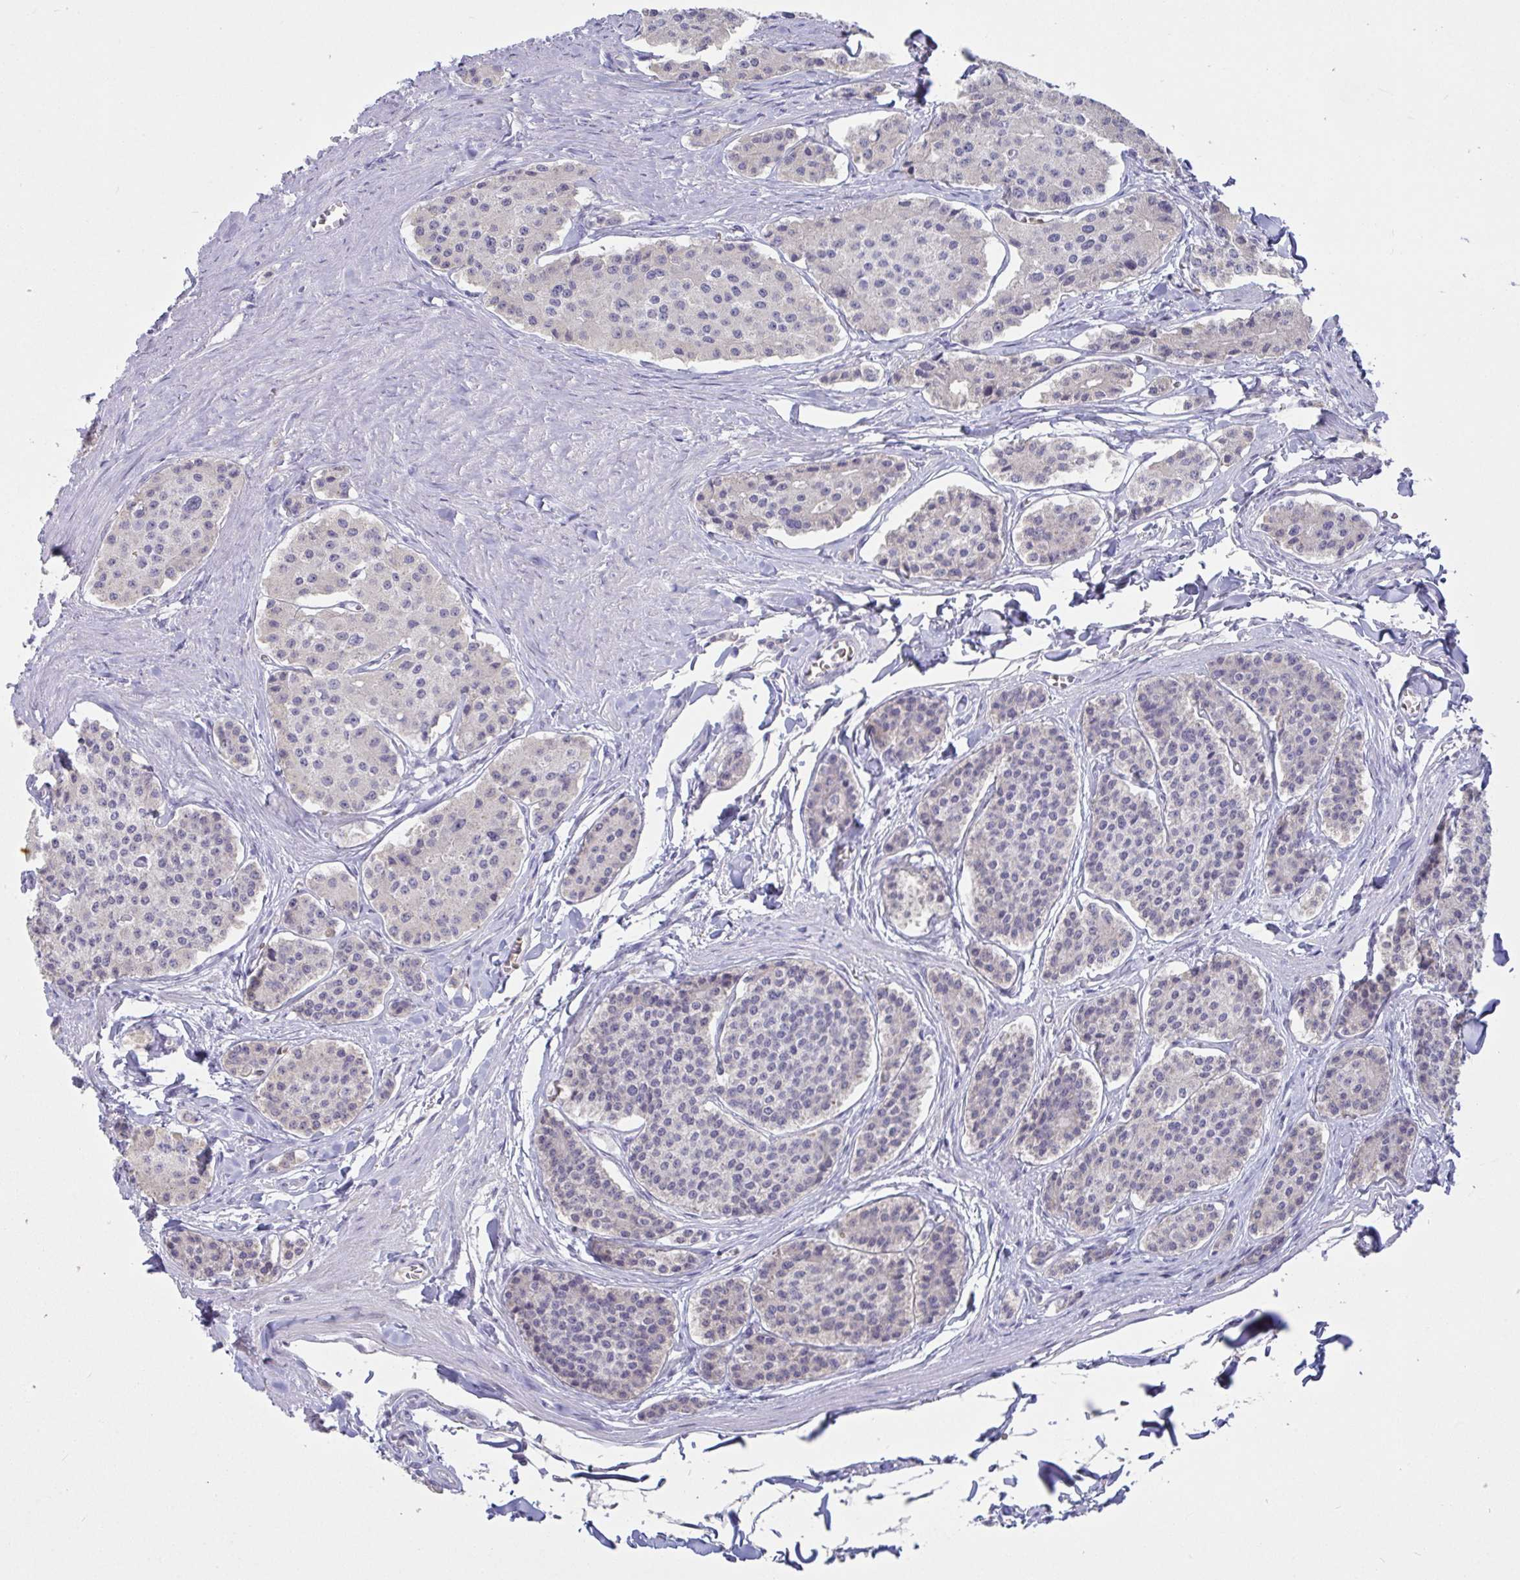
{"staining": {"intensity": "negative", "quantity": "none", "location": "none"}, "tissue": "carcinoid", "cell_type": "Tumor cells", "image_type": "cancer", "snomed": [{"axis": "morphology", "description": "Carcinoid, malignant, NOS"}, {"axis": "topography", "description": "Small intestine"}], "caption": "Tumor cells are negative for brown protein staining in carcinoid.", "gene": "MYC", "patient": {"sex": "female", "age": 65}}